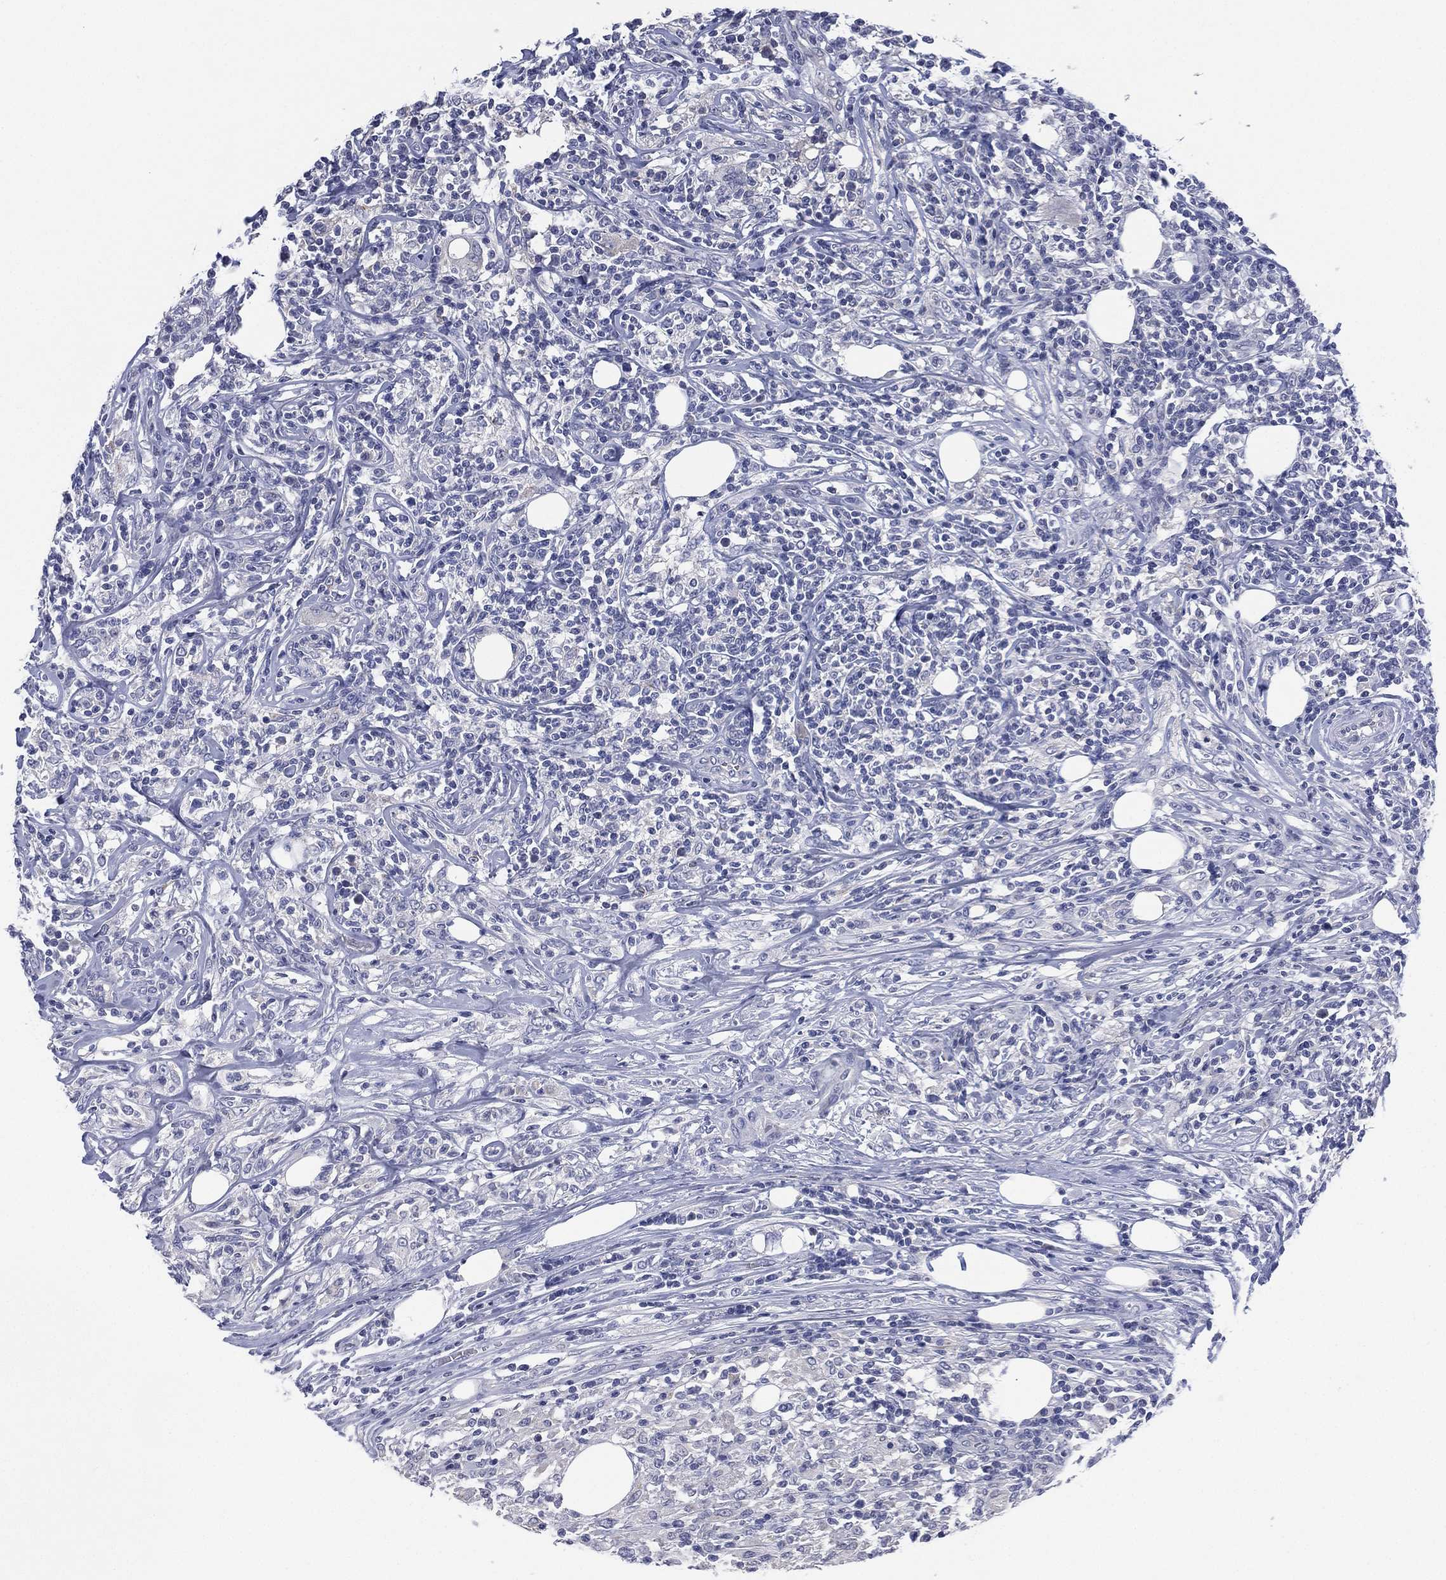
{"staining": {"intensity": "negative", "quantity": "none", "location": "none"}, "tissue": "lymphoma", "cell_type": "Tumor cells", "image_type": "cancer", "snomed": [{"axis": "morphology", "description": "Malignant lymphoma, non-Hodgkin's type, High grade"}, {"axis": "topography", "description": "Lymph node"}], "caption": "Tumor cells show no significant positivity in lymphoma. (Brightfield microscopy of DAB IHC at high magnification).", "gene": "KRT35", "patient": {"sex": "female", "age": 84}}